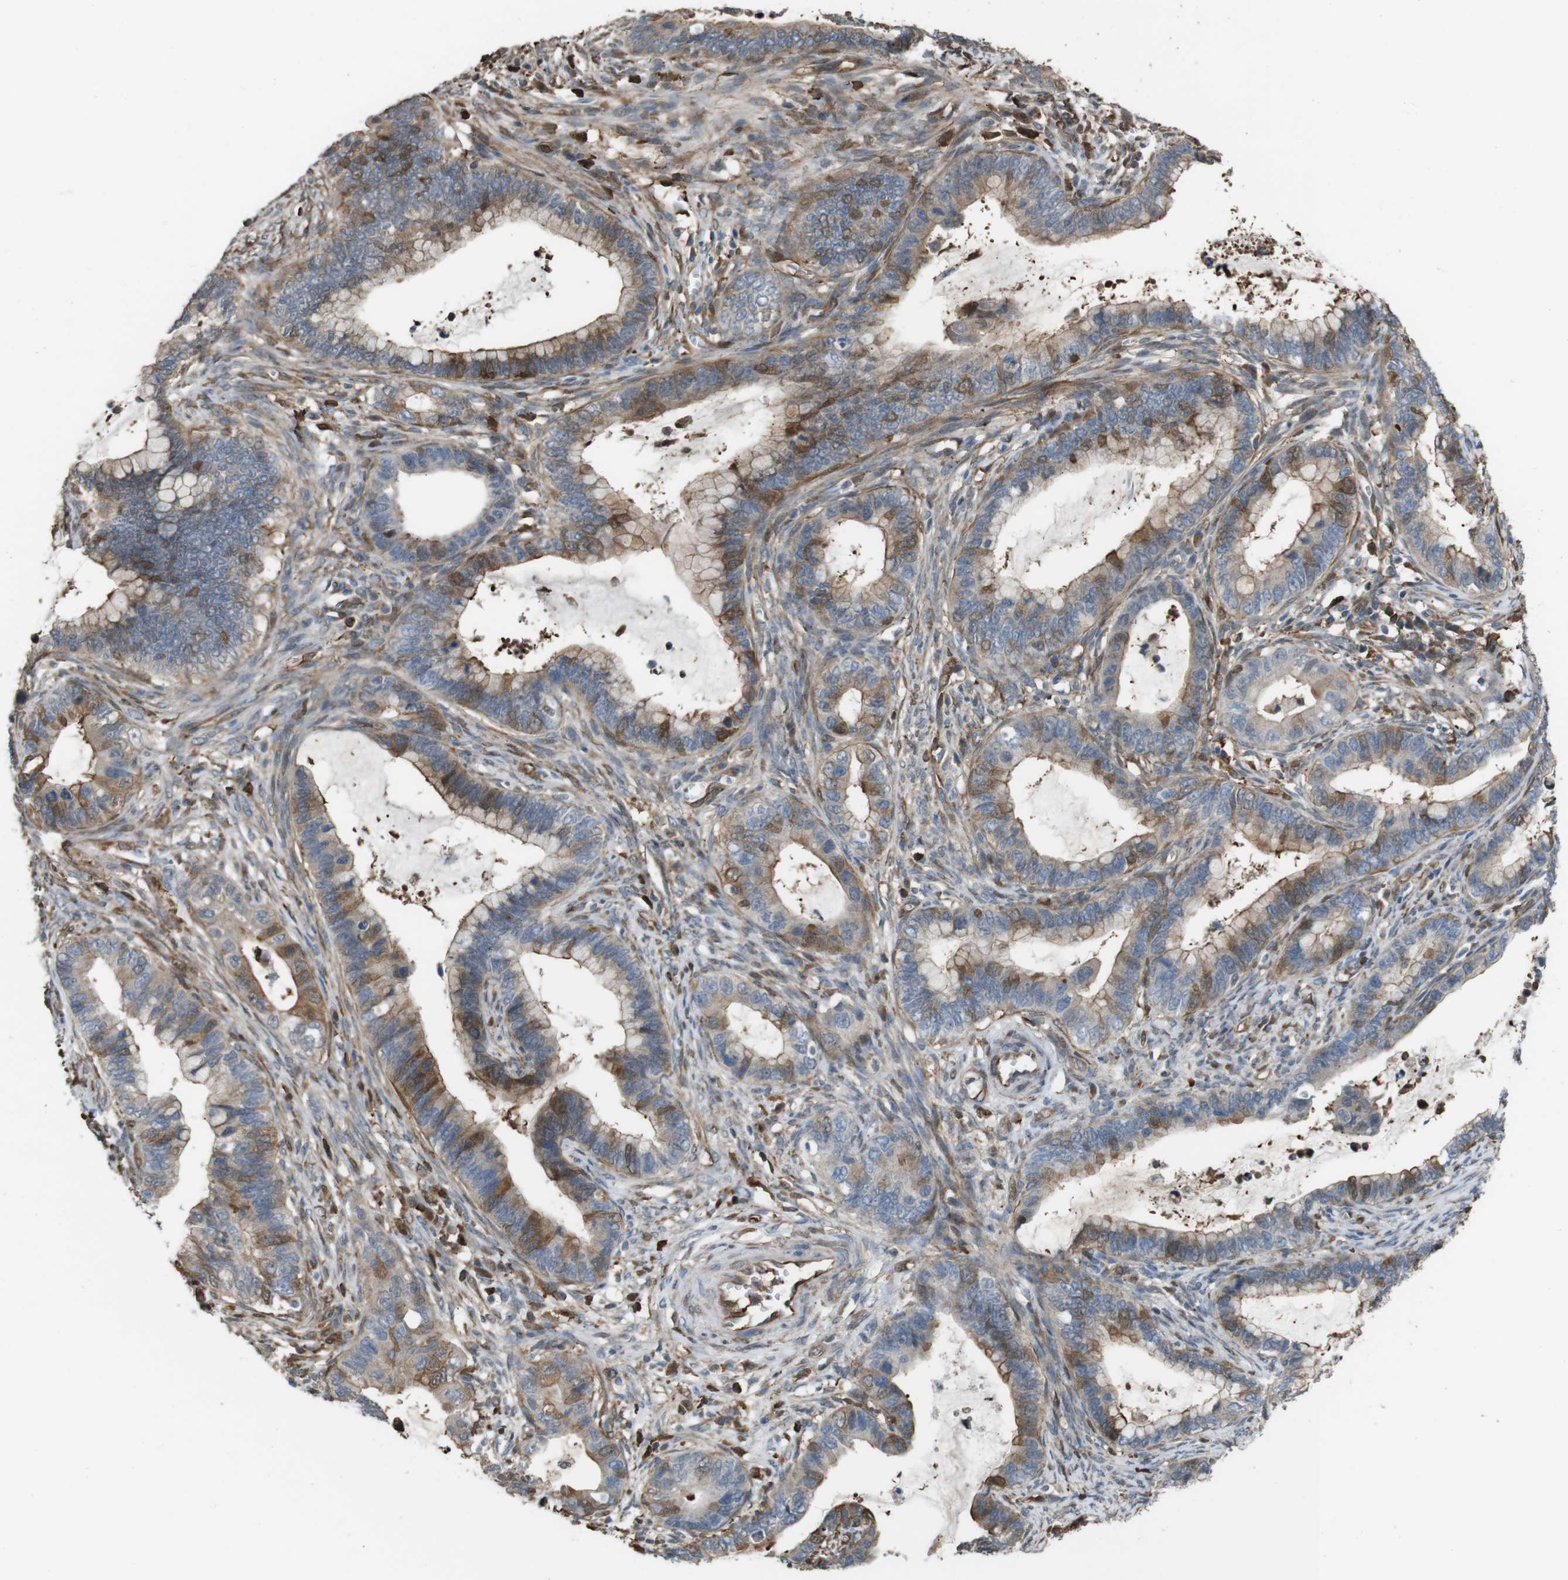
{"staining": {"intensity": "moderate", "quantity": ">75%", "location": "cytoplasmic/membranous"}, "tissue": "cervical cancer", "cell_type": "Tumor cells", "image_type": "cancer", "snomed": [{"axis": "morphology", "description": "Adenocarcinoma, NOS"}, {"axis": "topography", "description": "Cervix"}], "caption": "This histopathology image reveals IHC staining of cervical adenocarcinoma, with medium moderate cytoplasmic/membranous staining in about >75% of tumor cells.", "gene": "ARHGDIA", "patient": {"sex": "female", "age": 44}}